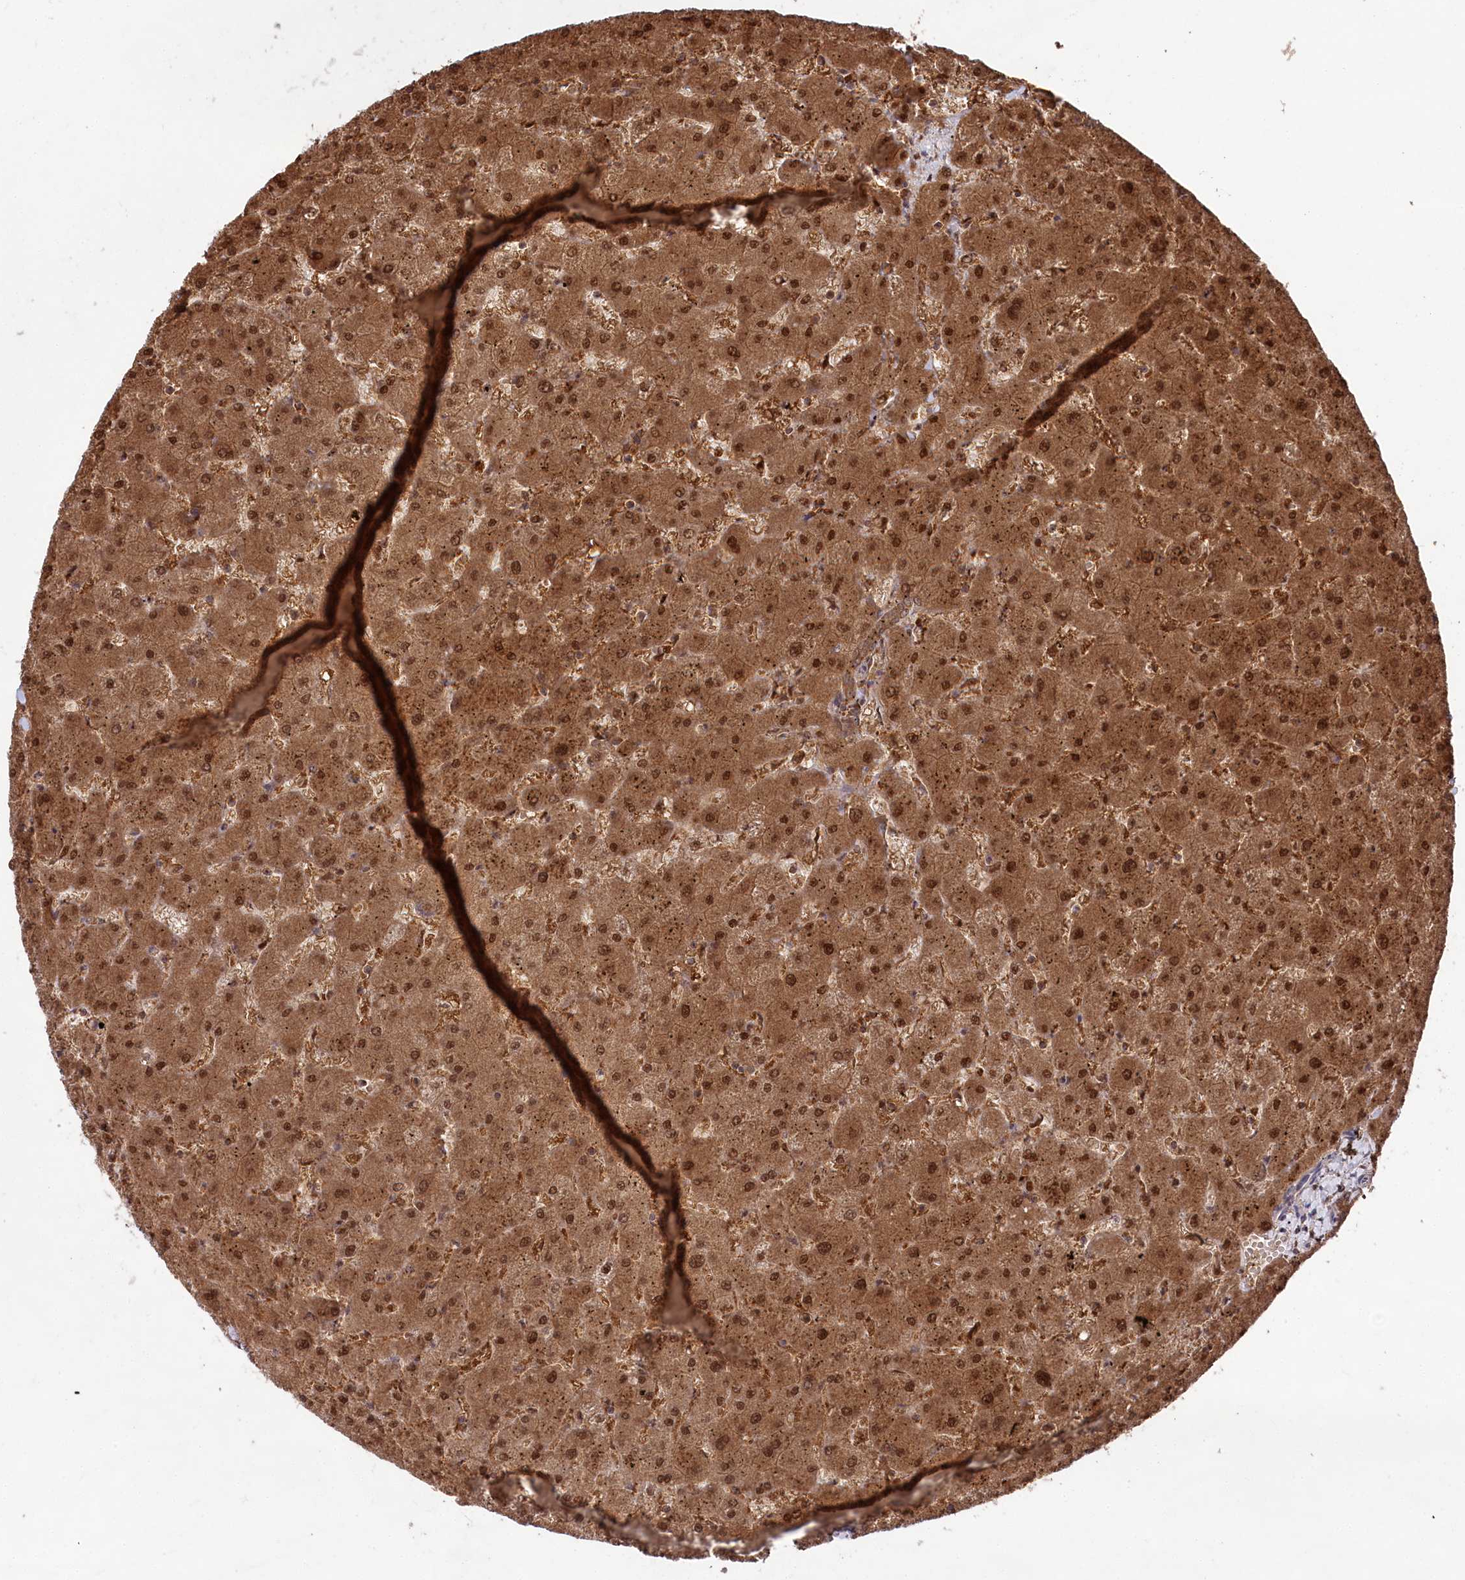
{"staining": {"intensity": "moderate", "quantity": ">75%", "location": "cytoplasmic/membranous"}, "tissue": "liver", "cell_type": "Cholangiocytes", "image_type": "normal", "snomed": [{"axis": "morphology", "description": "Normal tissue, NOS"}, {"axis": "topography", "description": "Liver"}], "caption": "The histopathology image demonstrates a brown stain indicating the presence of a protein in the cytoplasmic/membranous of cholangiocytes in liver. The staining was performed using DAB to visualize the protein expression in brown, while the nuclei were stained in blue with hematoxylin (Magnification: 20x).", "gene": "PSMA1", "patient": {"sex": "female", "age": 63}}